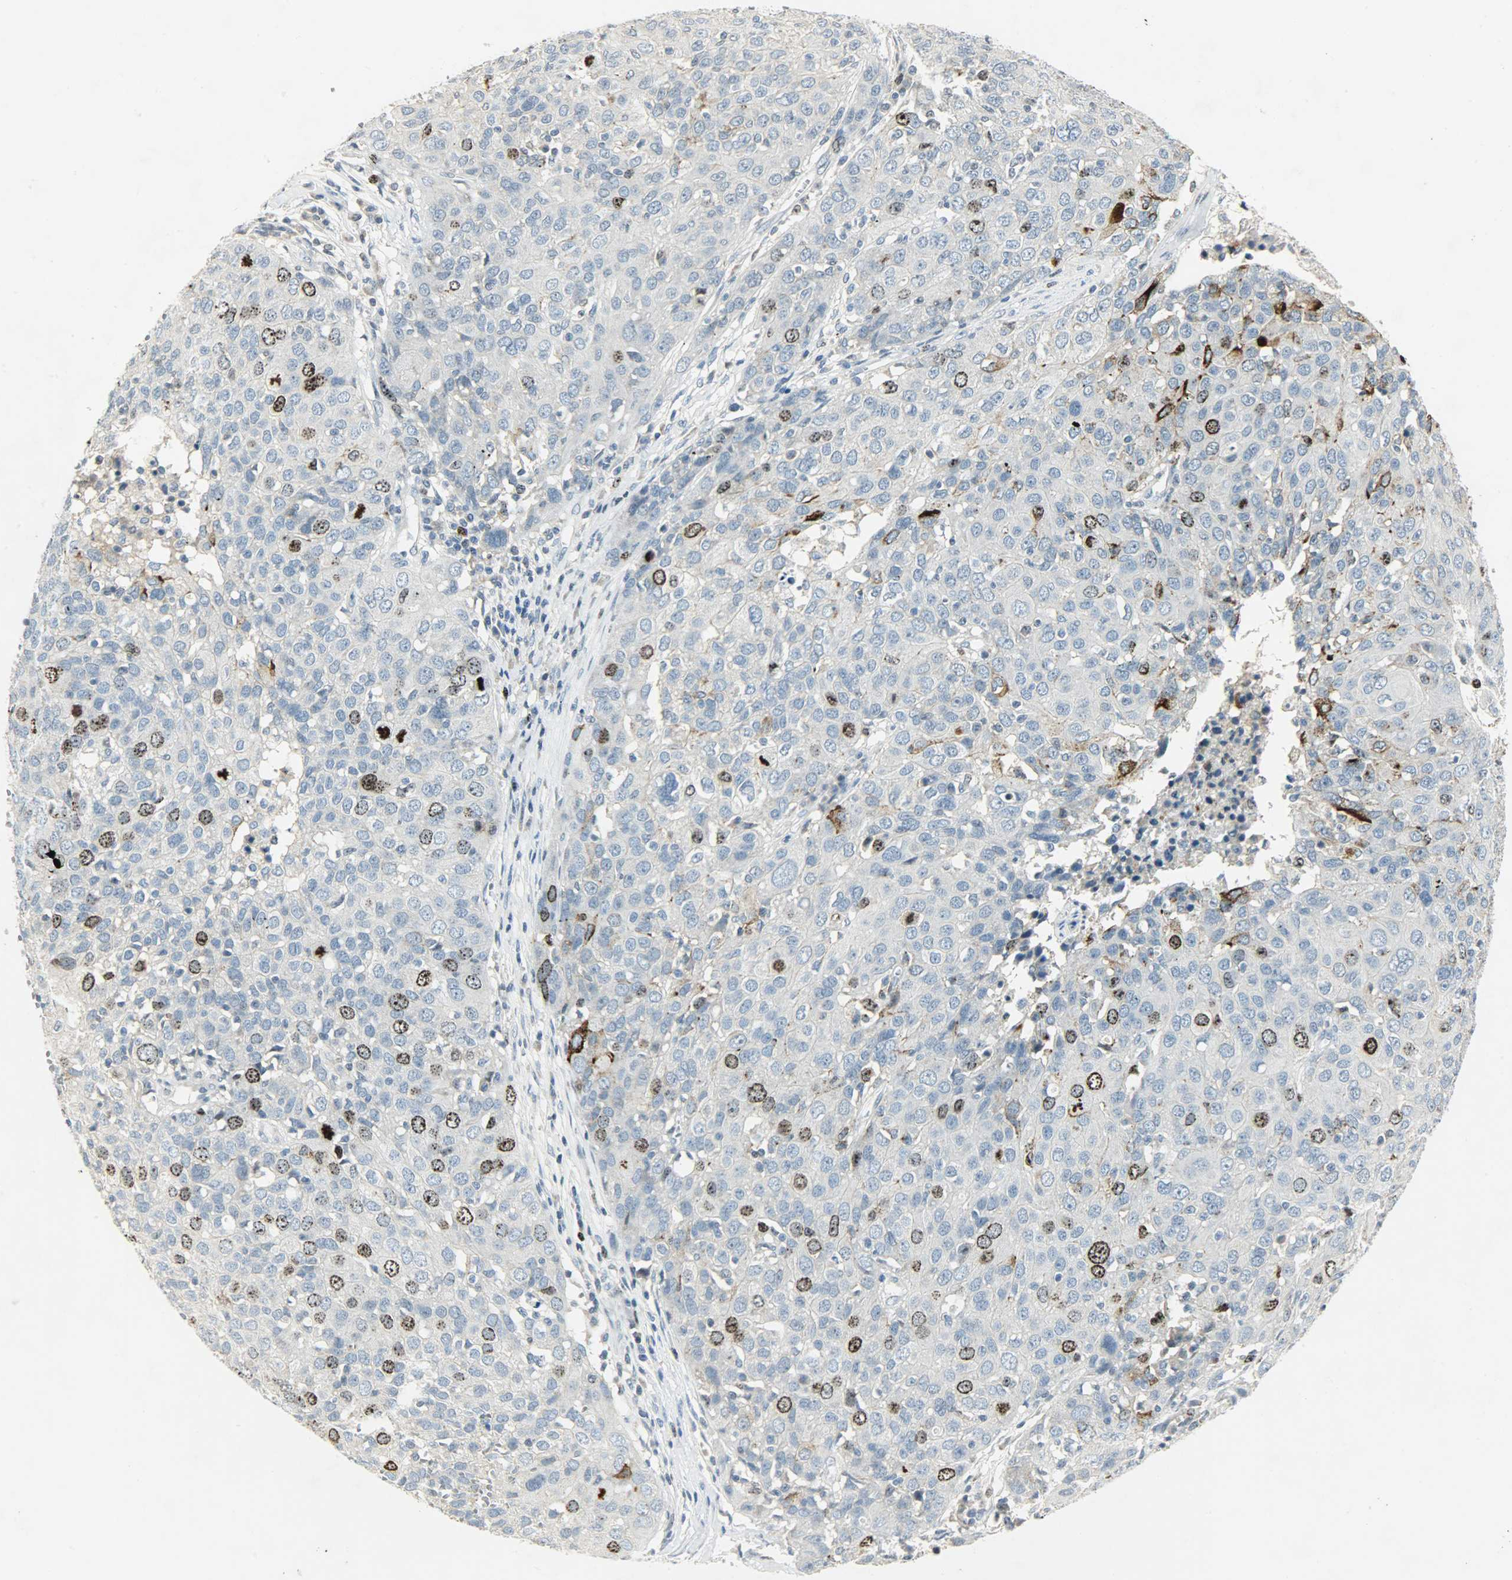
{"staining": {"intensity": "moderate", "quantity": "25%-75%", "location": "nuclear"}, "tissue": "ovarian cancer", "cell_type": "Tumor cells", "image_type": "cancer", "snomed": [{"axis": "morphology", "description": "Carcinoma, endometroid"}, {"axis": "topography", "description": "Ovary"}], "caption": "Human ovarian cancer (endometroid carcinoma) stained with a protein marker reveals moderate staining in tumor cells.", "gene": "AURKB", "patient": {"sex": "female", "age": 50}}